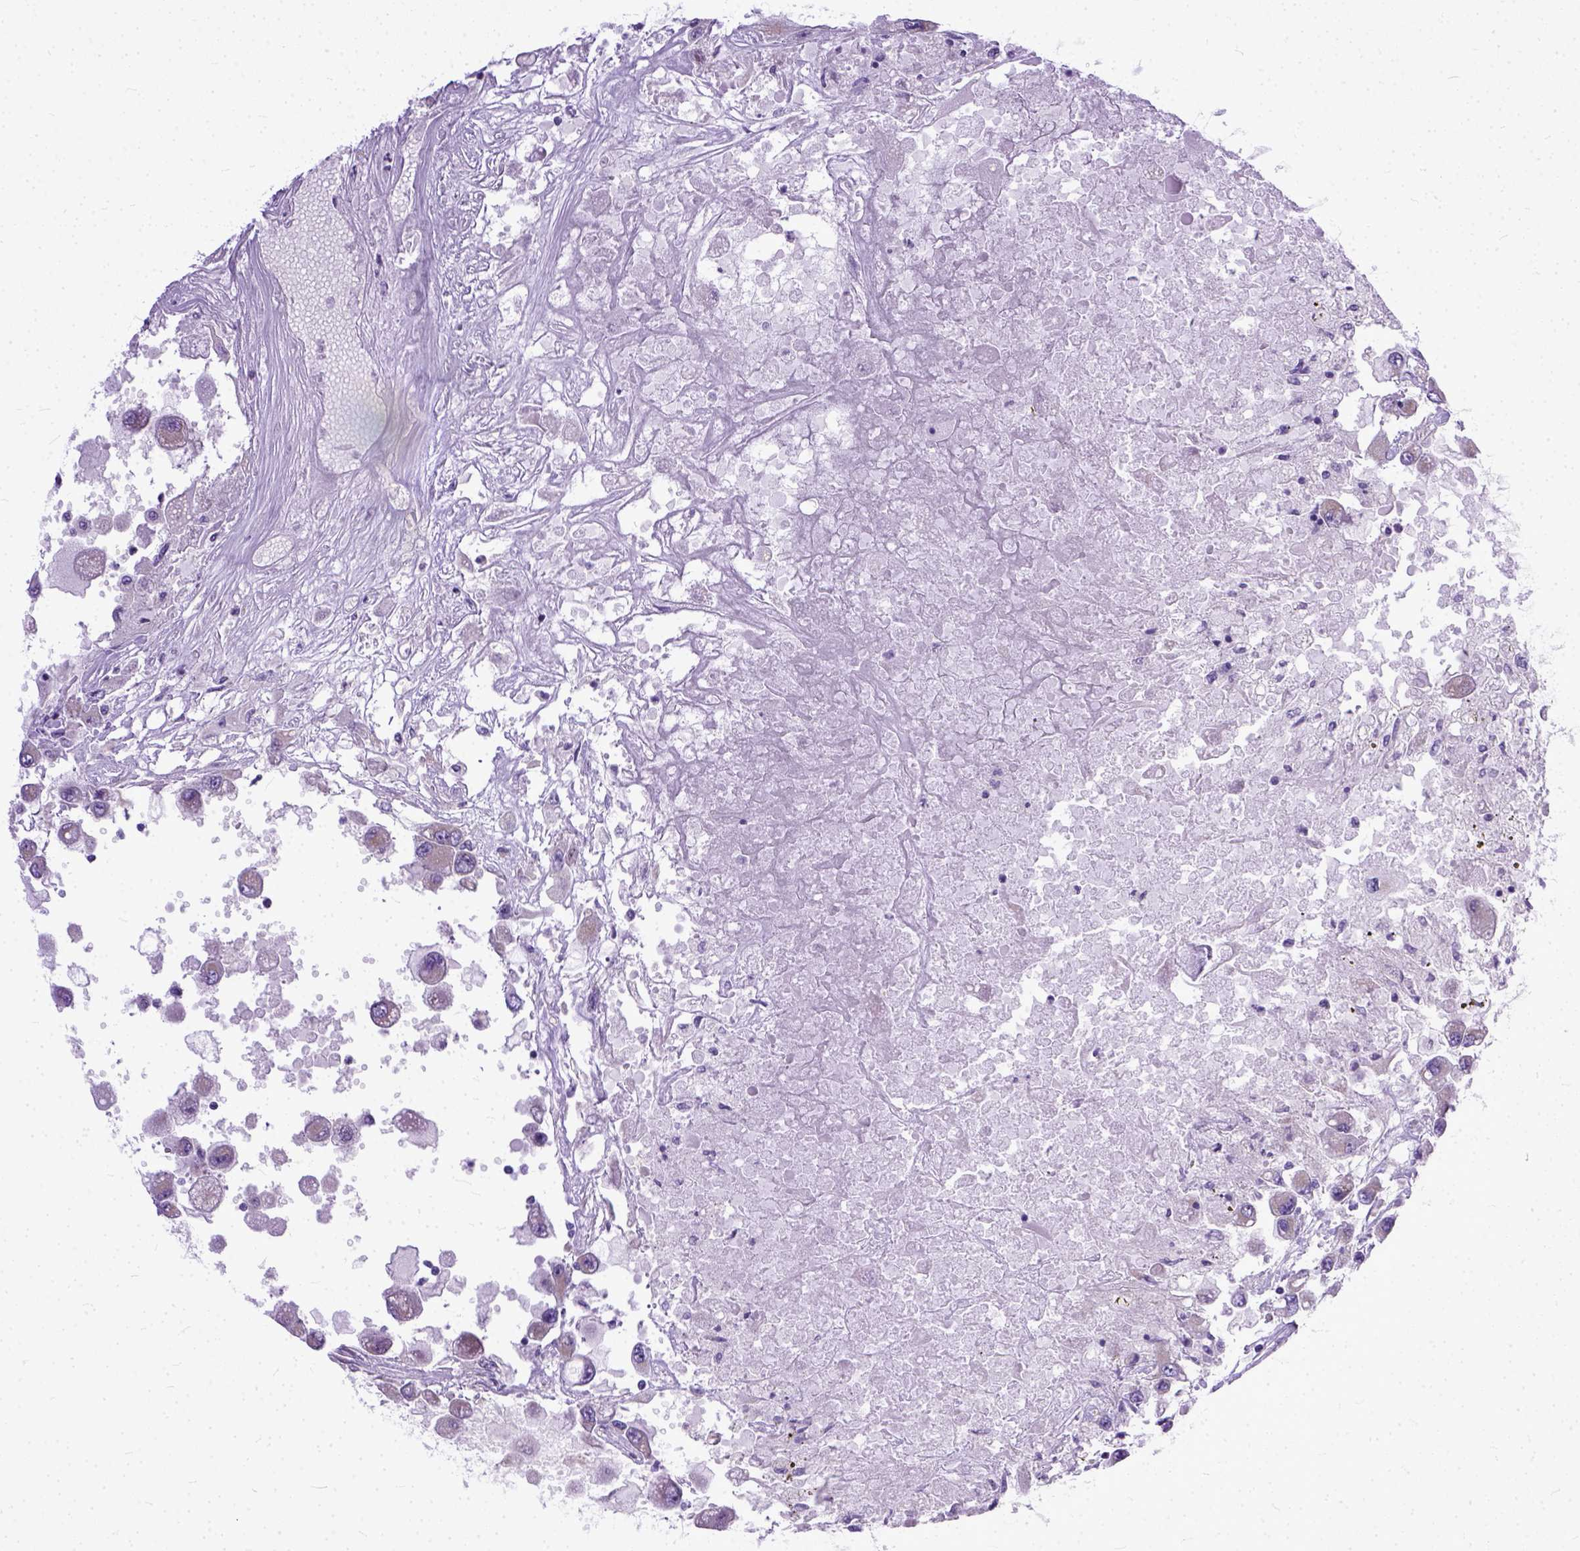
{"staining": {"intensity": "negative", "quantity": "none", "location": "none"}, "tissue": "renal cancer", "cell_type": "Tumor cells", "image_type": "cancer", "snomed": [{"axis": "morphology", "description": "Adenocarcinoma, NOS"}, {"axis": "topography", "description": "Kidney"}], "caption": "Tumor cells are negative for brown protein staining in renal cancer (adenocarcinoma).", "gene": "TCEAL7", "patient": {"sex": "female", "age": 67}}